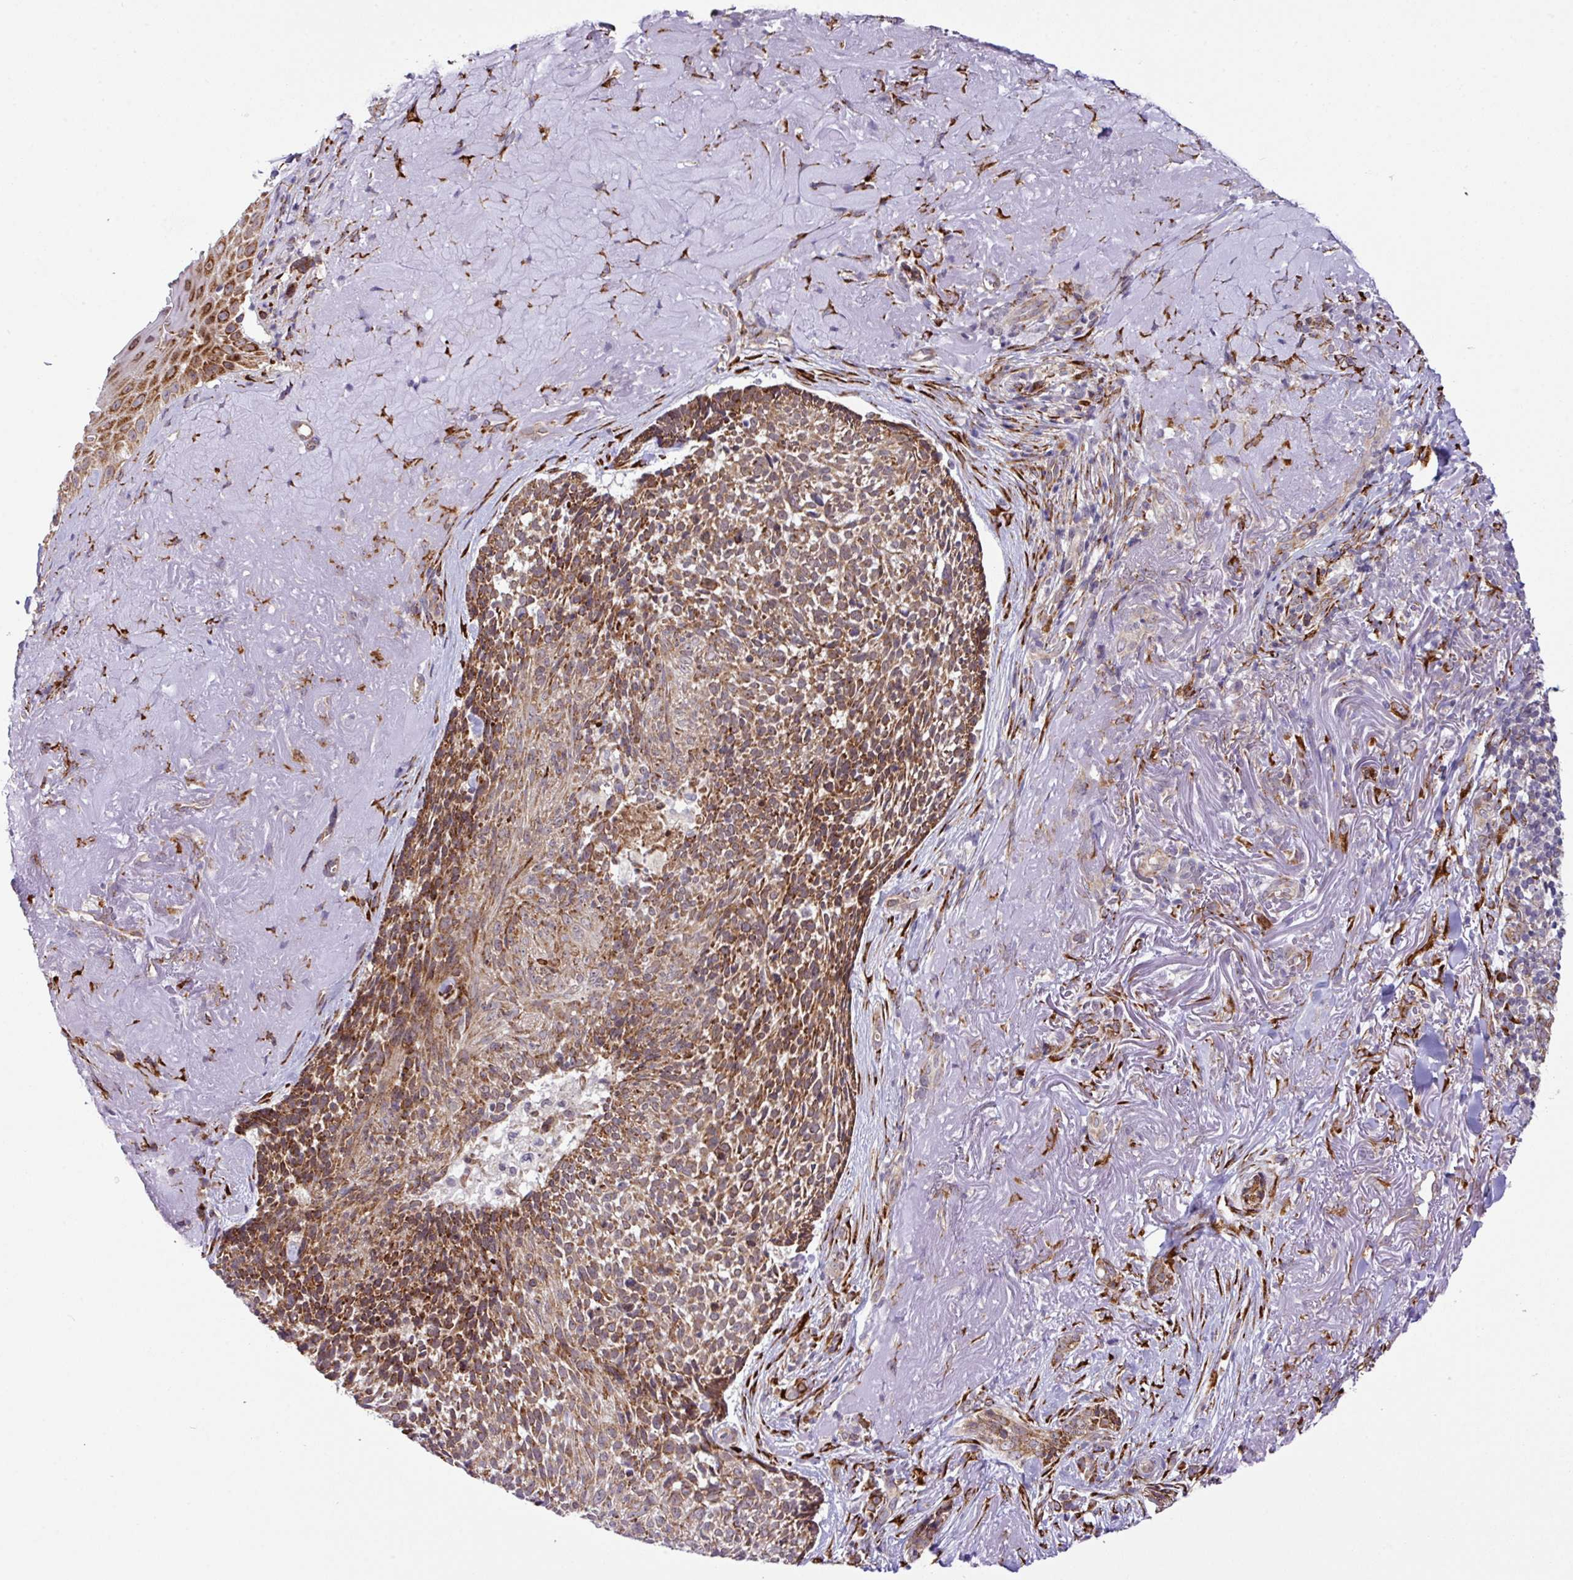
{"staining": {"intensity": "moderate", "quantity": ">75%", "location": "cytoplasmic/membranous"}, "tissue": "skin cancer", "cell_type": "Tumor cells", "image_type": "cancer", "snomed": [{"axis": "morphology", "description": "Basal cell carcinoma"}, {"axis": "topography", "description": "Skin"}, {"axis": "topography", "description": "Skin of face"}], "caption": "This micrograph displays IHC staining of skin basal cell carcinoma, with medium moderate cytoplasmic/membranous expression in about >75% of tumor cells.", "gene": "CFAP97", "patient": {"sex": "female", "age": 95}}